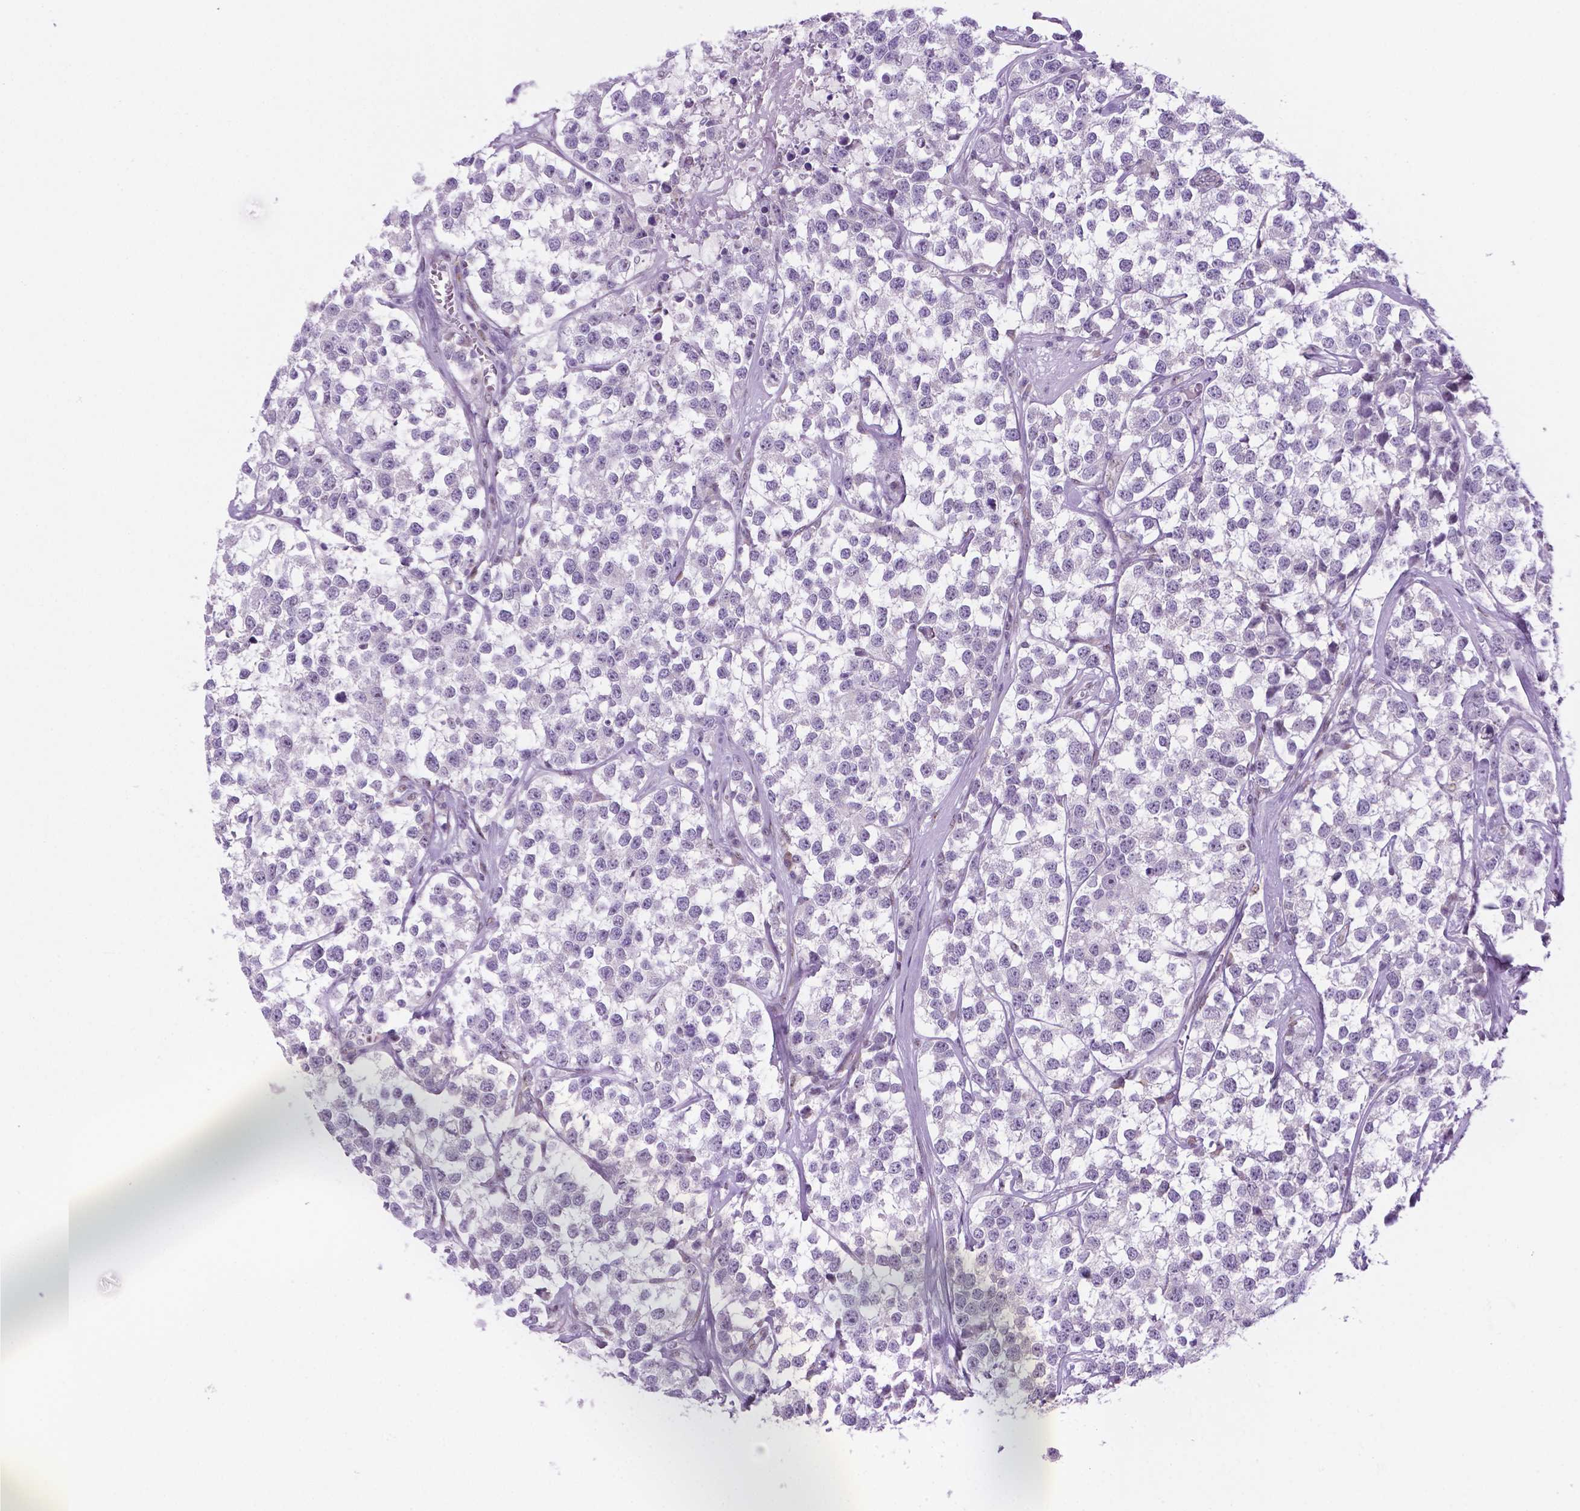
{"staining": {"intensity": "negative", "quantity": "none", "location": "none"}, "tissue": "testis cancer", "cell_type": "Tumor cells", "image_type": "cancer", "snomed": [{"axis": "morphology", "description": "Seminoma, NOS"}, {"axis": "topography", "description": "Testis"}], "caption": "DAB immunohistochemical staining of testis cancer (seminoma) shows no significant positivity in tumor cells.", "gene": "C18orf21", "patient": {"sex": "male", "age": 59}}